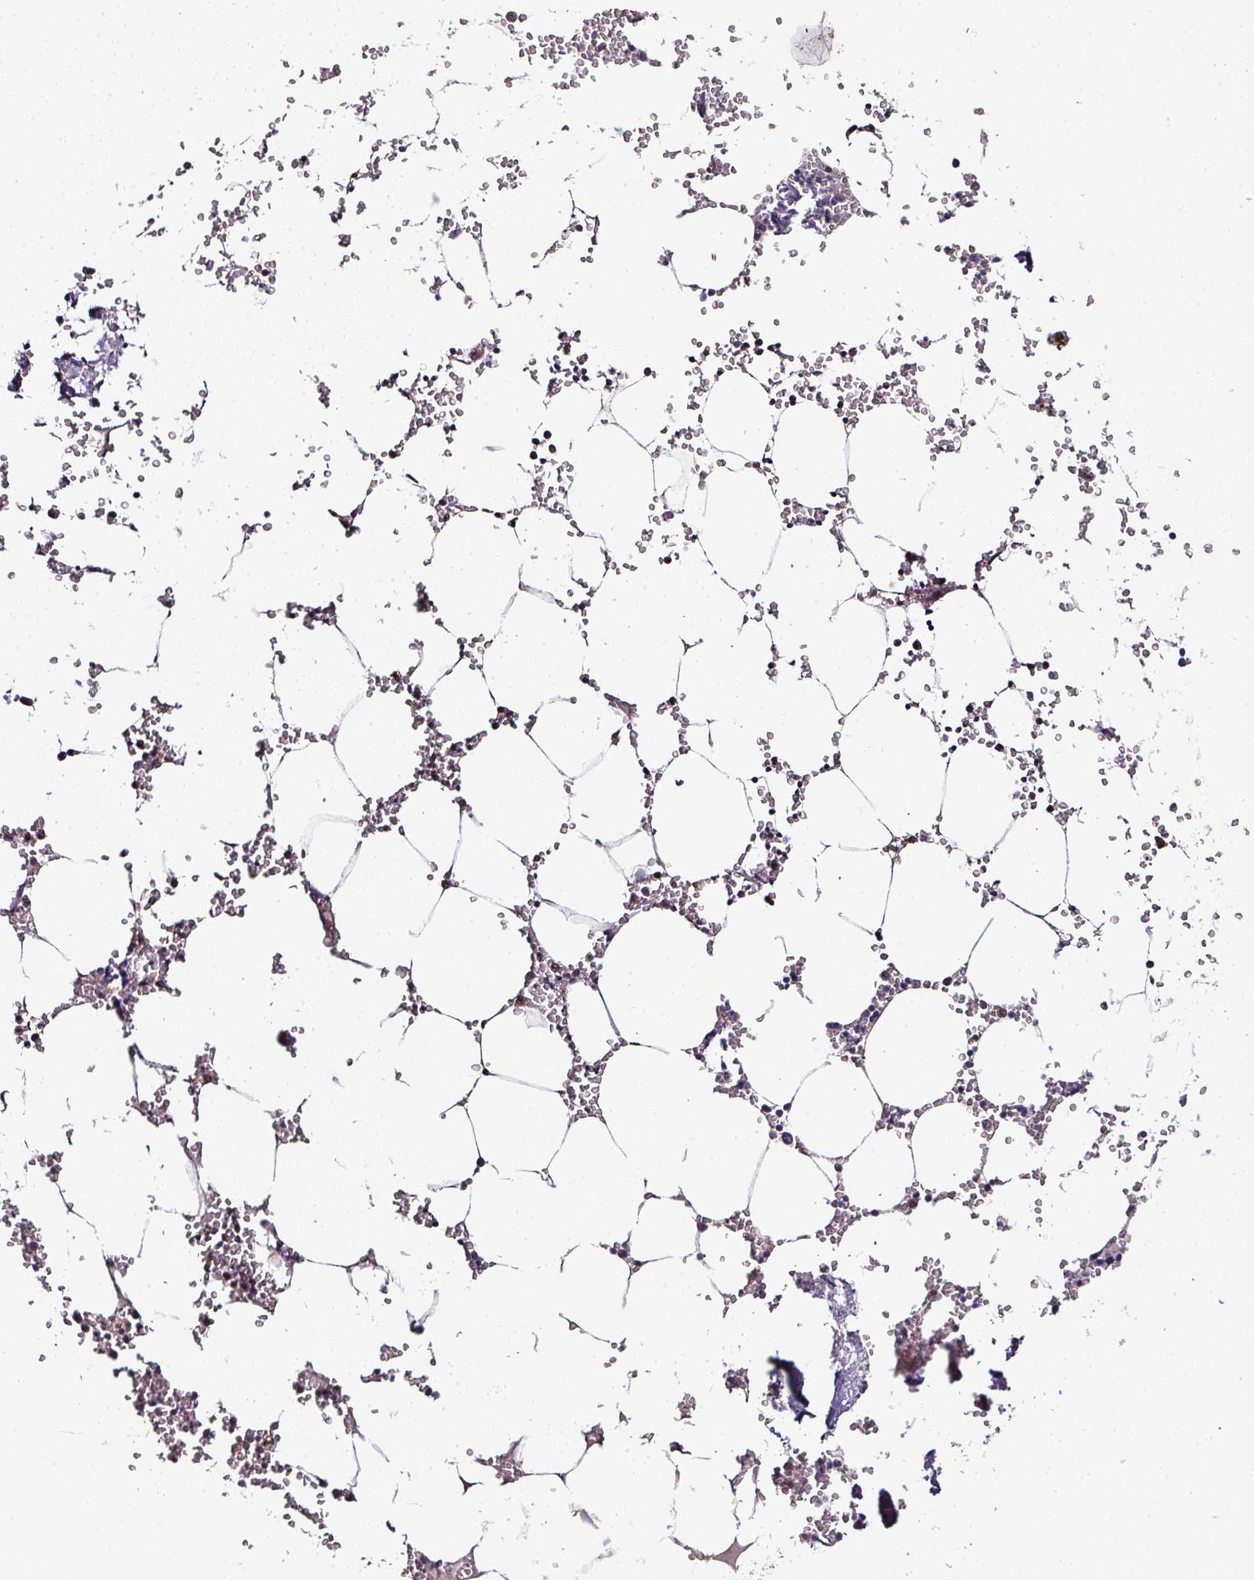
{"staining": {"intensity": "moderate", "quantity": "25%-75%", "location": "cytoplasmic/membranous"}, "tissue": "bone marrow", "cell_type": "Hematopoietic cells", "image_type": "normal", "snomed": [{"axis": "morphology", "description": "Normal tissue, NOS"}, {"axis": "topography", "description": "Bone marrow"}], "caption": "Brown immunohistochemical staining in normal bone marrow displays moderate cytoplasmic/membranous expression in about 25%-75% of hematopoietic cells.", "gene": "SKIC2", "patient": {"sex": "male", "age": 54}}